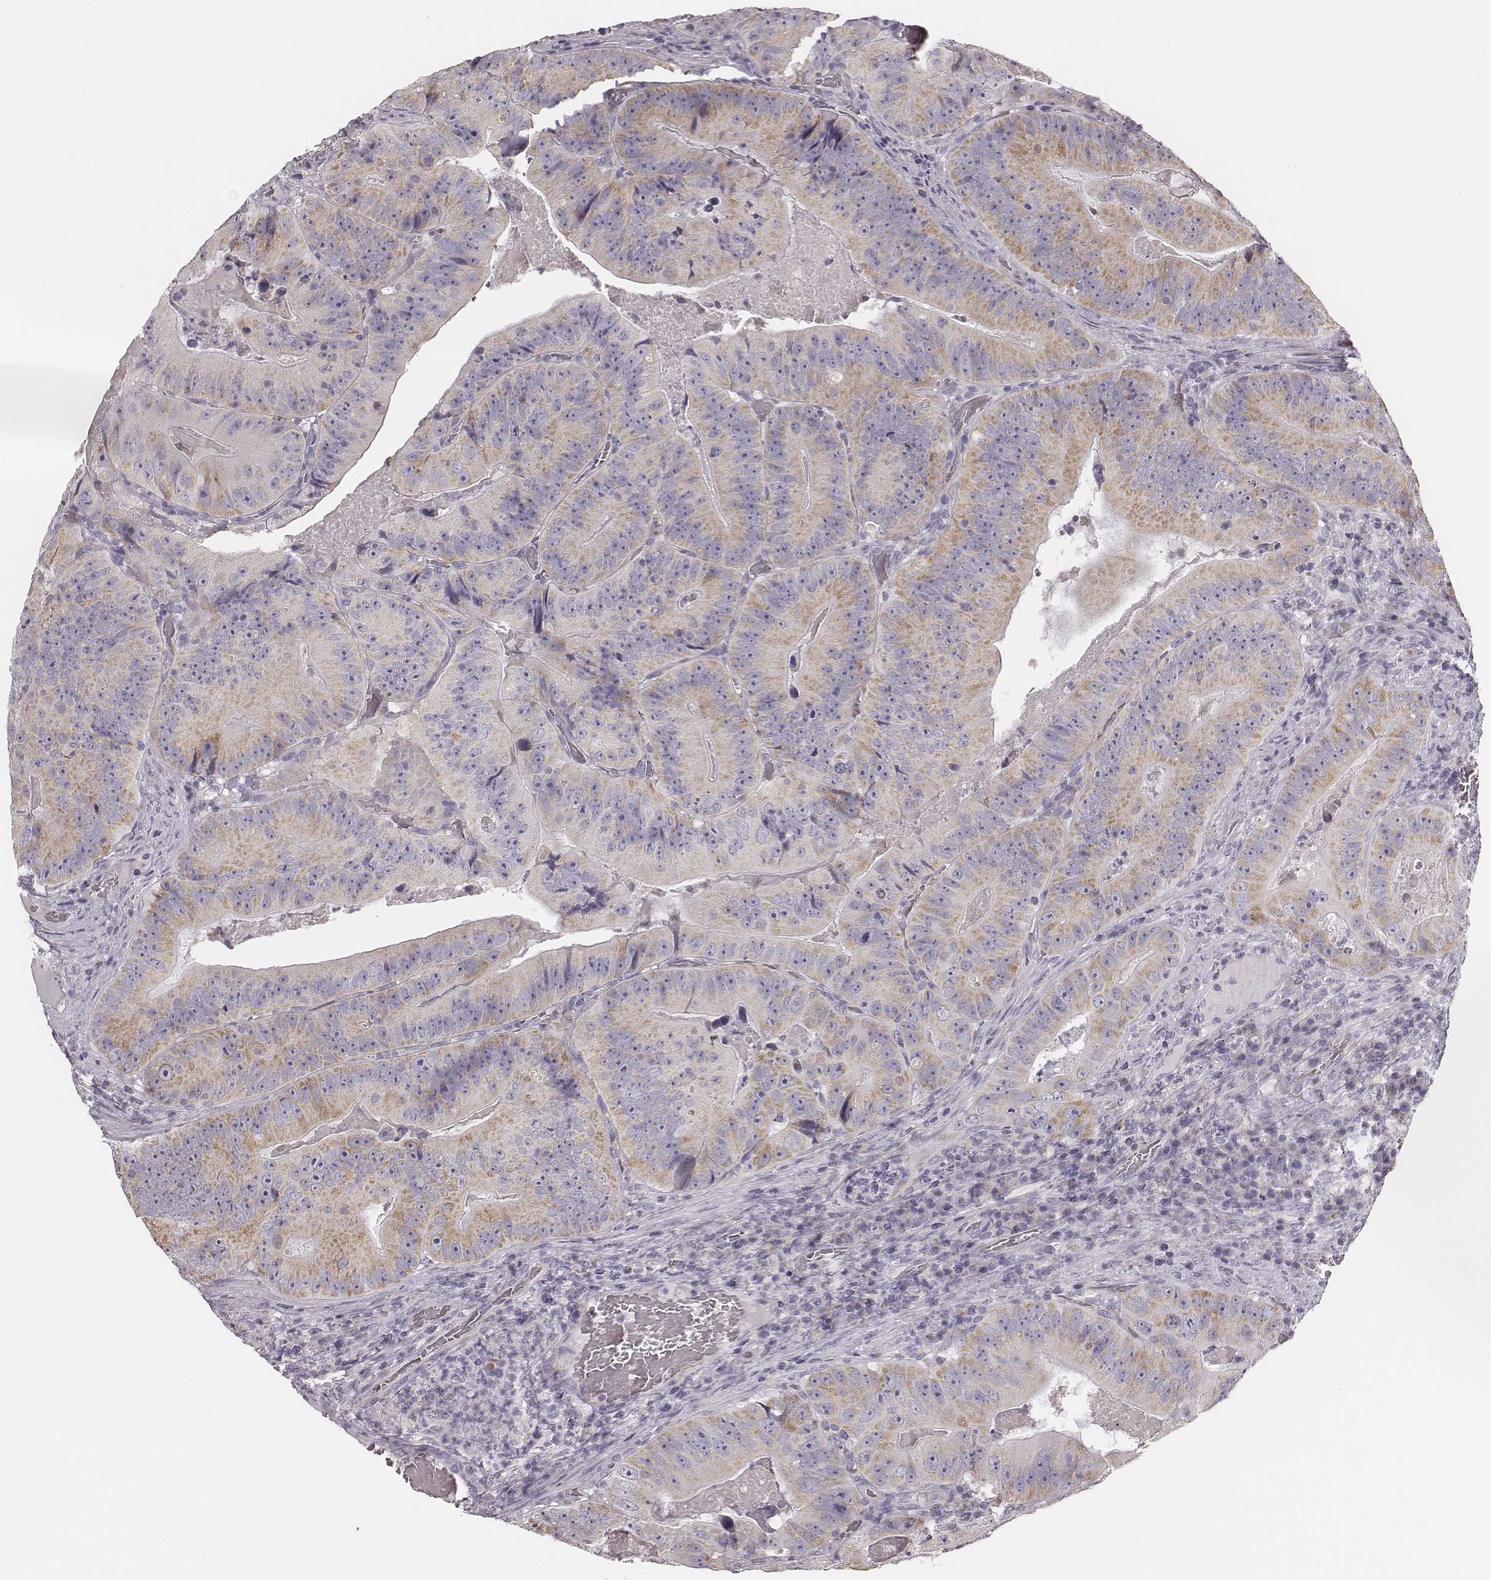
{"staining": {"intensity": "weak", "quantity": ">75%", "location": "cytoplasmic/membranous"}, "tissue": "colorectal cancer", "cell_type": "Tumor cells", "image_type": "cancer", "snomed": [{"axis": "morphology", "description": "Adenocarcinoma, NOS"}, {"axis": "topography", "description": "Colon"}], "caption": "High-power microscopy captured an immunohistochemistry micrograph of colorectal adenocarcinoma, revealing weak cytoplasmic/membranous positivity in about >75% of tumor cells. (DAB = brown stain, brightfield microscopy at high magnification).", "gene": "UBL4B", "patient": {"sex": "female", "age": 86}}